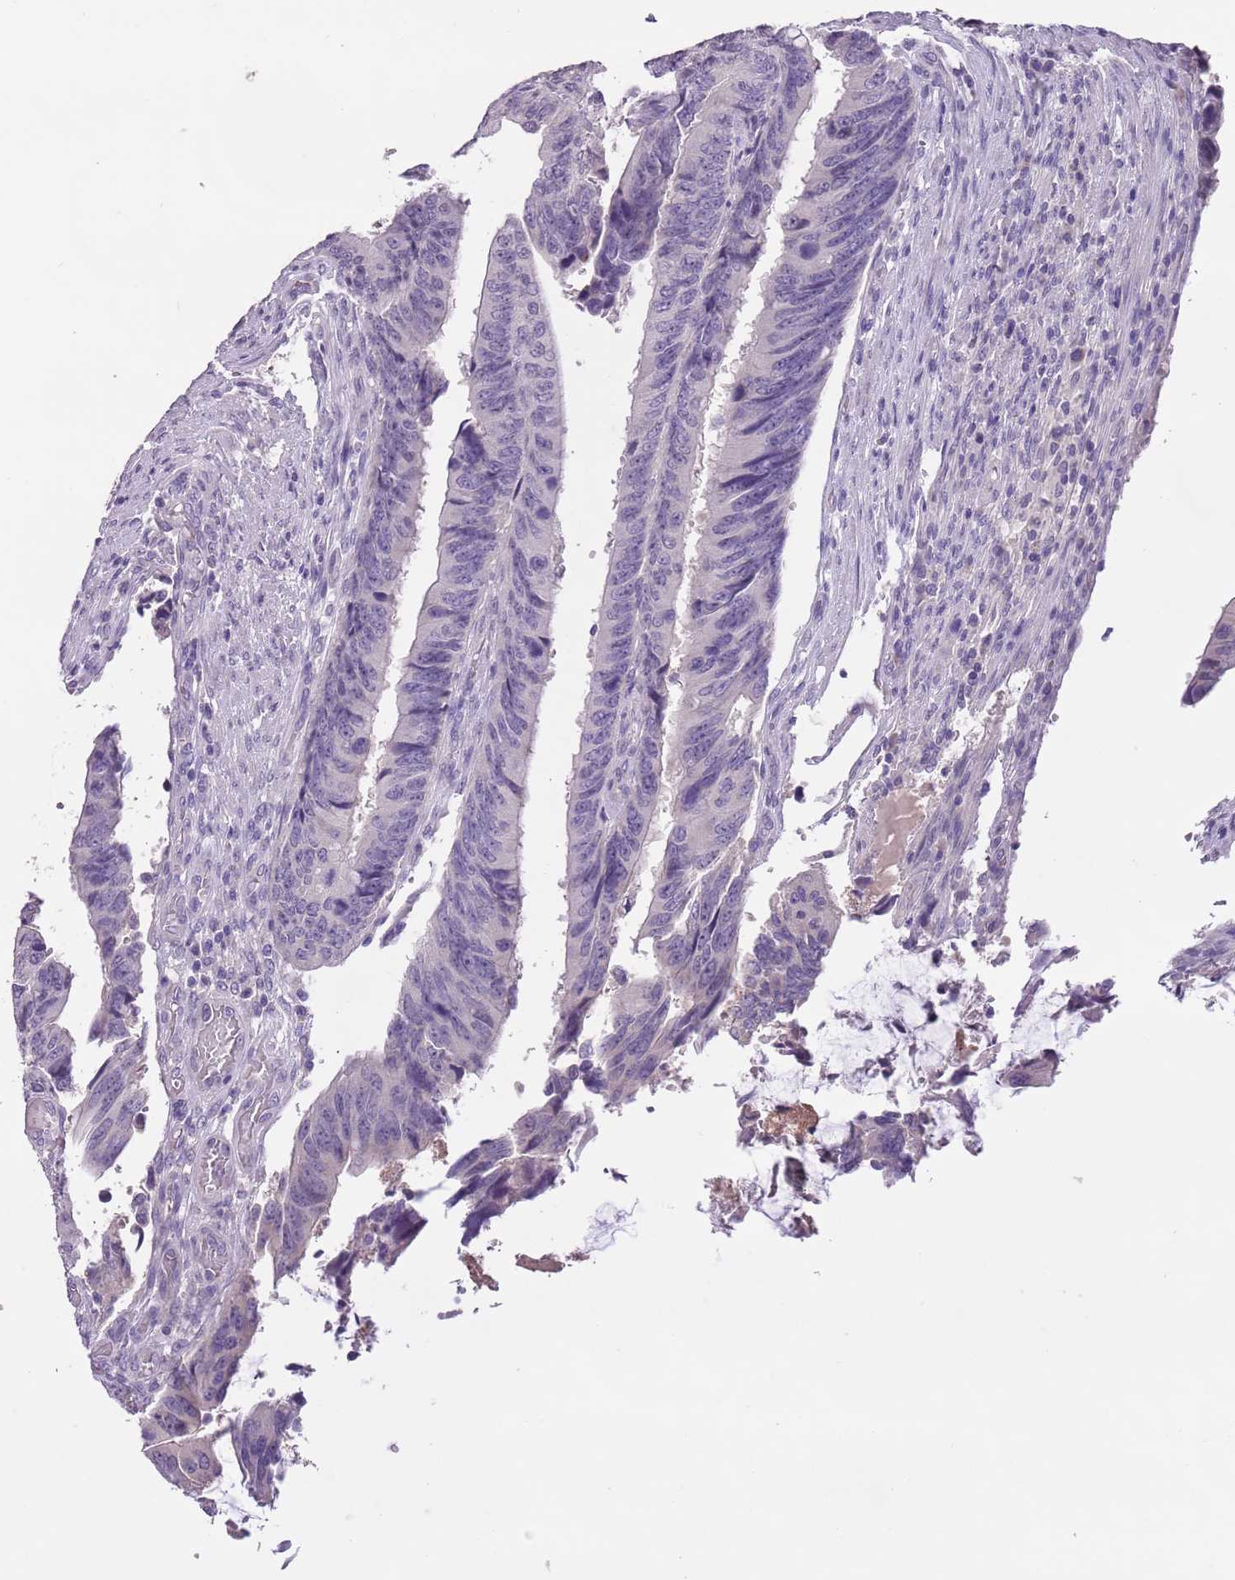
{"staining": {"intensity": "negative", "quantity": "none", "location": "none"}, "tissue": "colorectal cancer", "cell_type": "Tumor cells", "image_type": "cancer", "snomed": [{"axis": "morphology", "description": "Adenocarcinoma, NOS"}, {"axis": "topography", "description": "Colon"}], "caption": "Immunohistochemistry photomicrograph of colorectal cancer (adenocarcinoma) stained for a protein (brown), which exhibits no positivity in tumor cells. Nuclei are stained in blue.", "gene": "SLC35E3", "patient": {"sex": "male", "age": 87}}